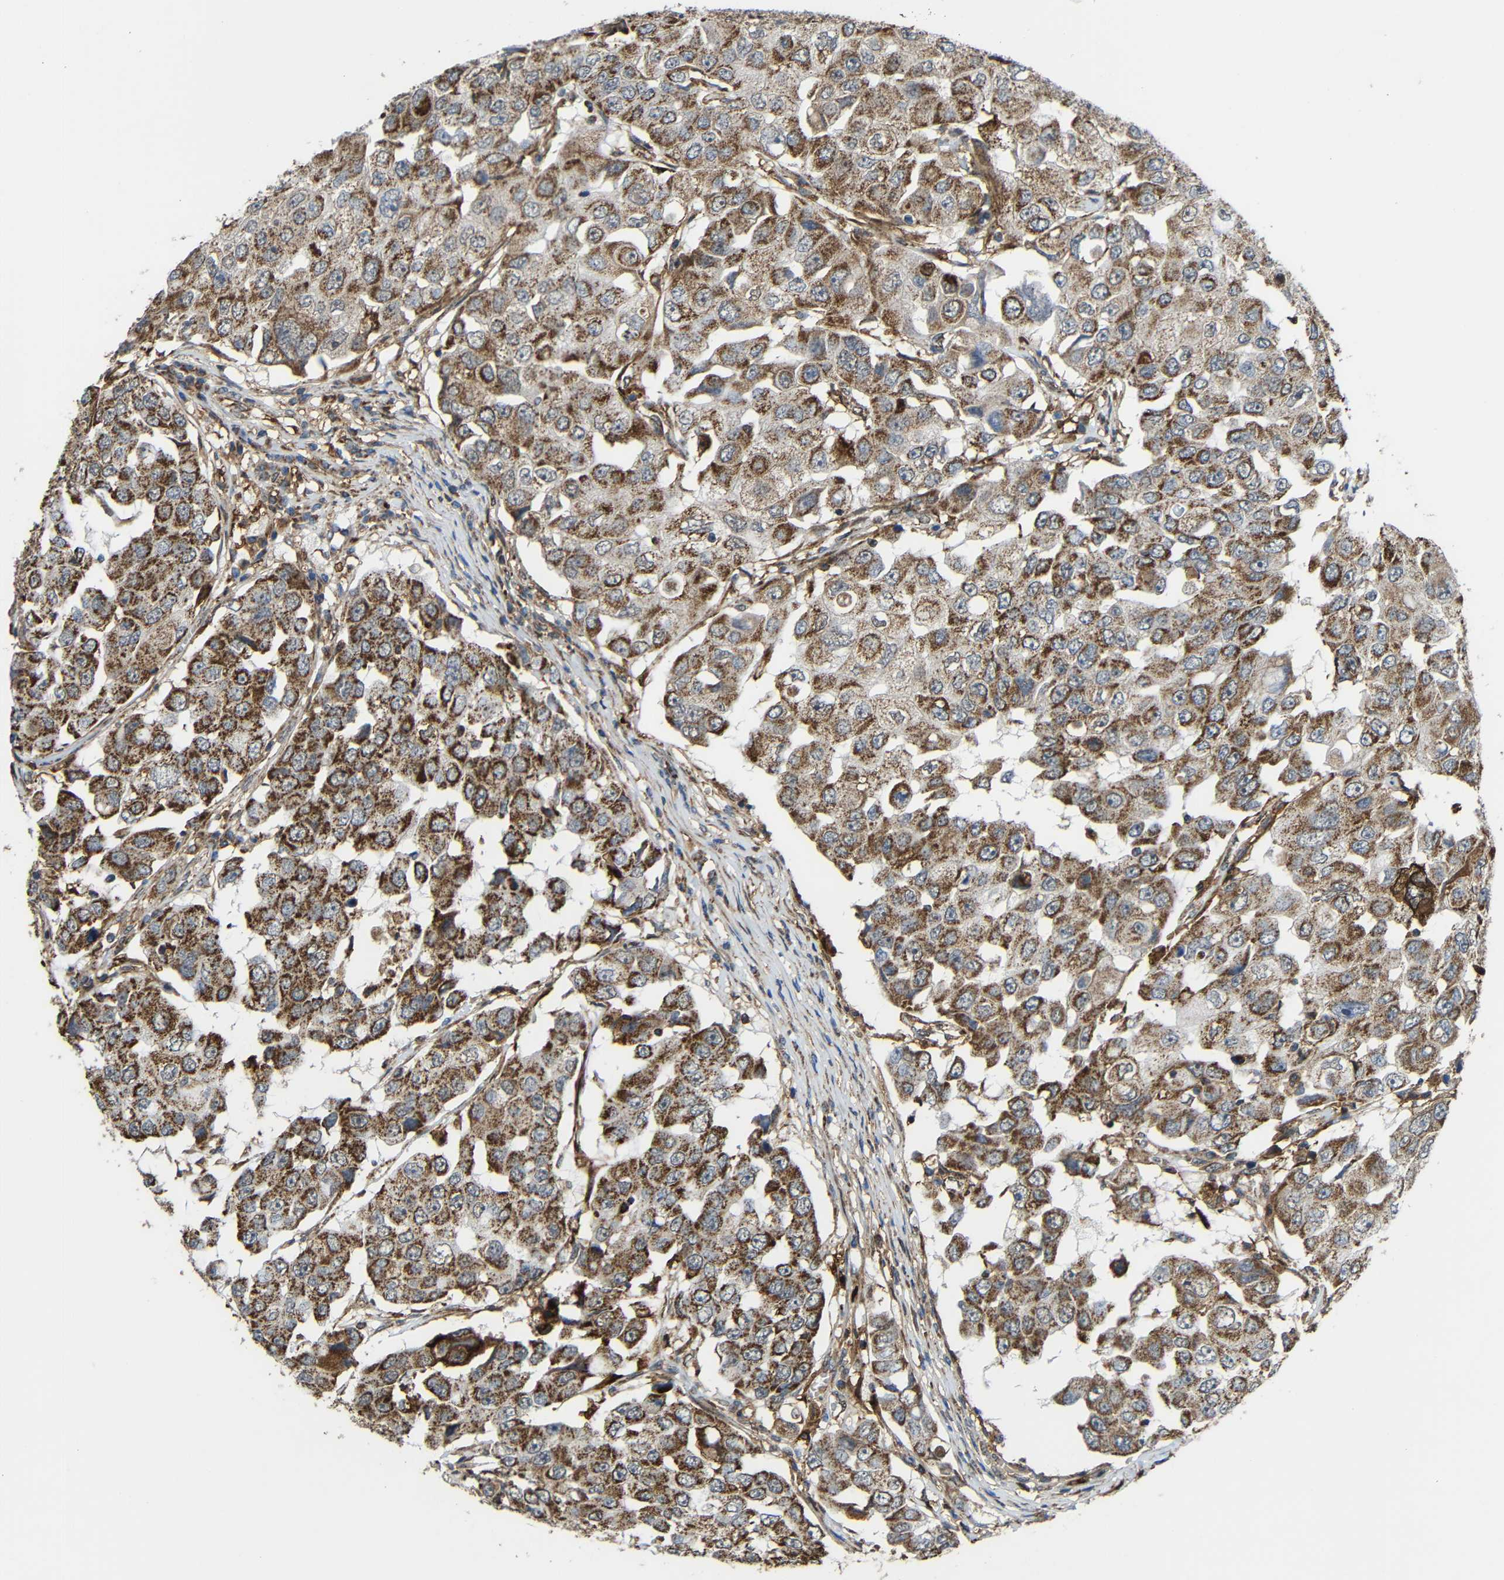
{"staining": {"intensity": "moderate", "quantity": ">75%", "location": "cytoplasmic/membranous"}, "tissue": "breast cancer", "cell_type": "Tumor cells", "image_type": "cancer", "snomed": [{"axis": "morphology", "description": "Duct carcinoma"}, {"axis": "topography", "description": "Breast"}], "caption": "Protein staining by immunohistochemistry demonstrates moderate cytoplasmic/membranous positivity in about >75% of tumor cells in intraductal carcinoma (breast). Using DAB (brown) and hematoxylin (blue) stains, captured at high magnification using brightfield microscopy.", "gene": "C1GALT1", "patient": {"sex": "female", "age": 27}}